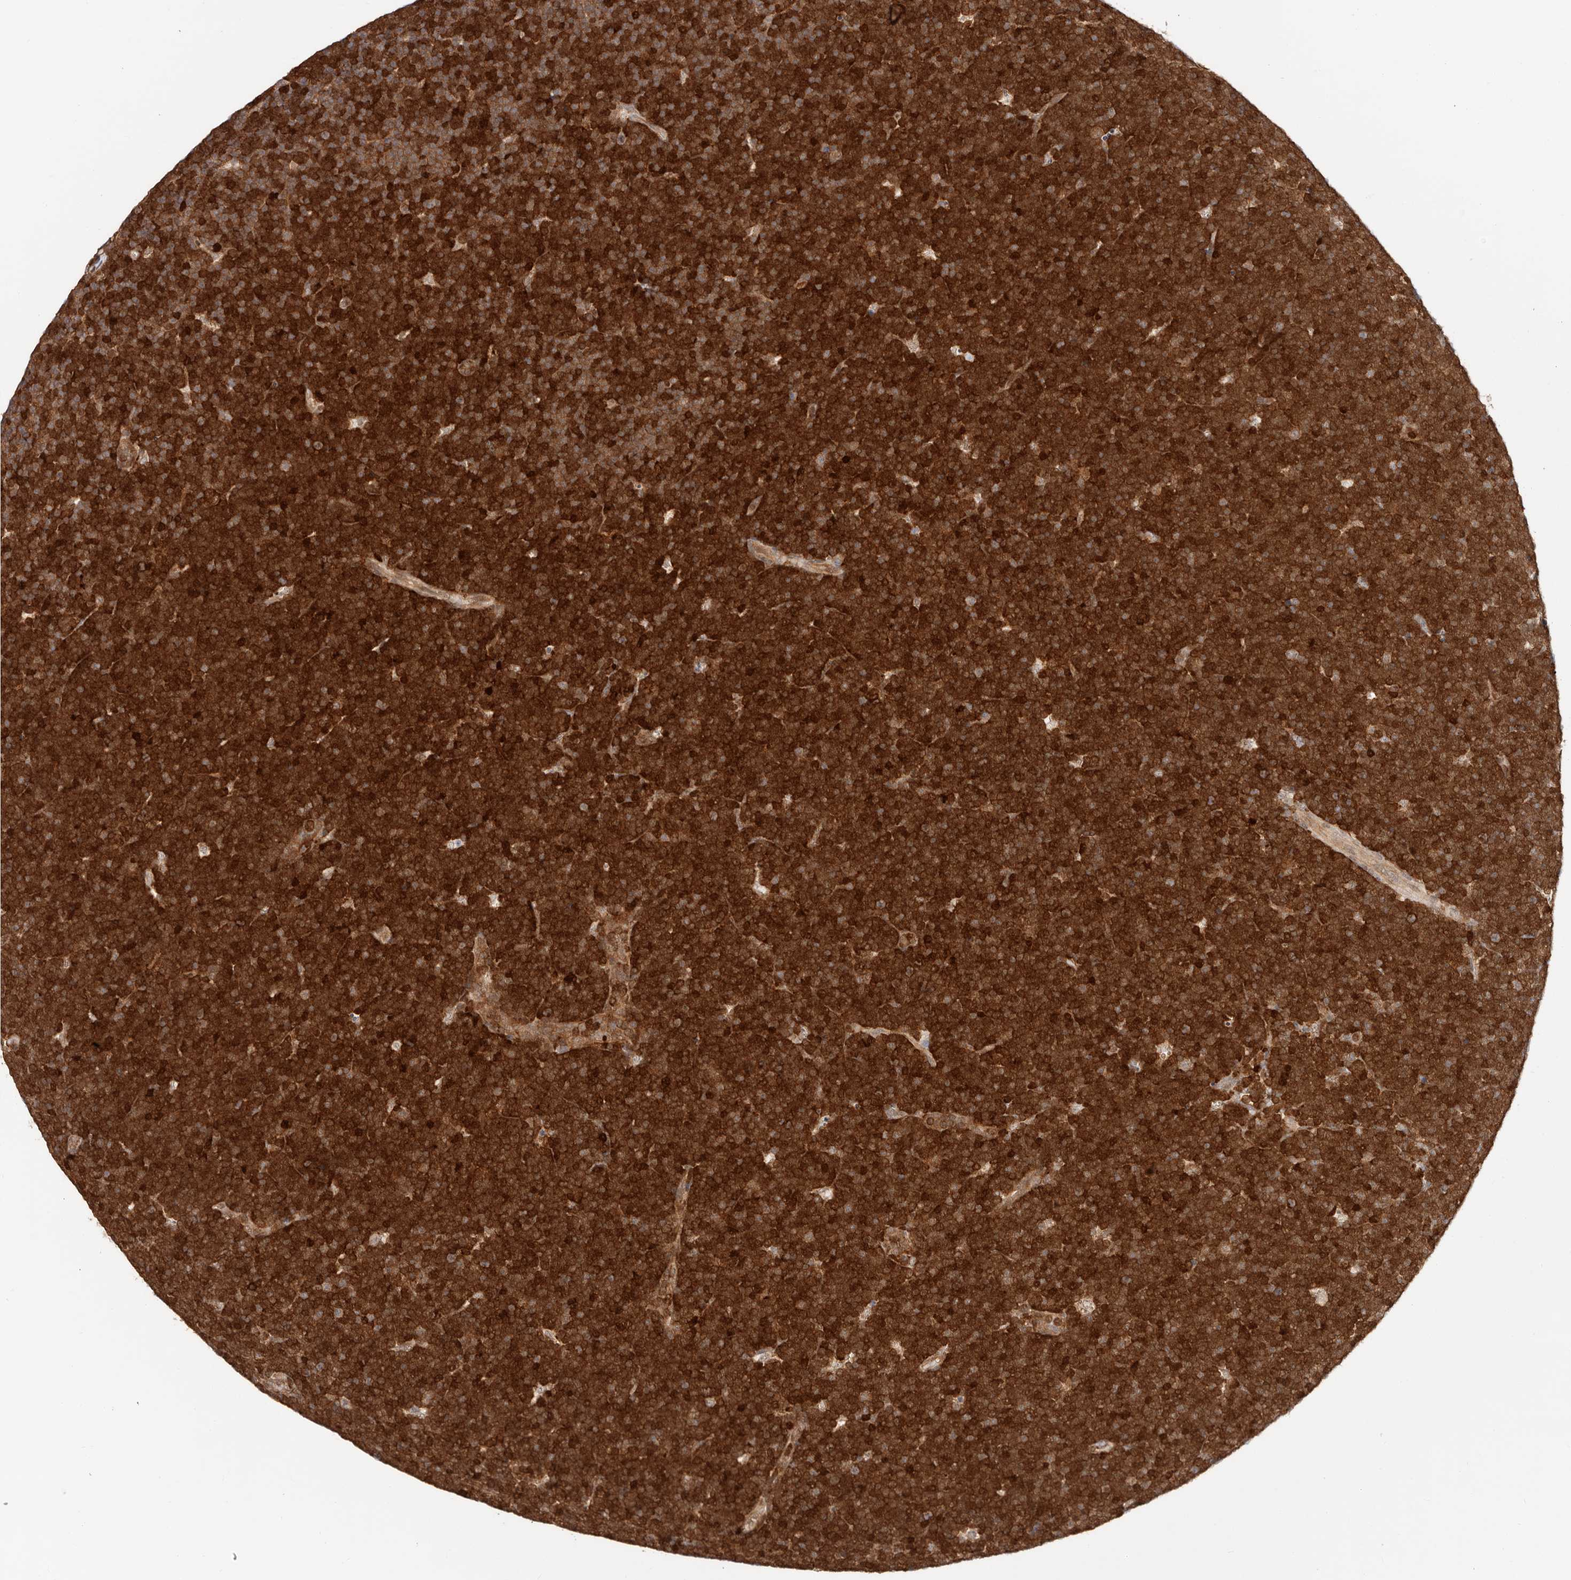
{"staining": {"intensity": "strong", "quantity": ">75%", "location": "cytoplasmic/membranous,nuclear"}, "tissue": "lymphoma", "cell_type": "Tumor cells", "image_type": "cancer", "snomed": [{"axis": "morphology", "description": "Malignant lymphoma, non-Hodgkin's type, High grade"}, {"axis": "topography", "description": "Lymph node"}], "caption": "A high-resolution histopathology image shows IHC staining of lymphoma, which reveals strong cytoplasmic/membranous and nuclear expression in about >75% of tumor cells.", "gene": "STAT5A", "patient": {"sex": "male", "age": 13}}